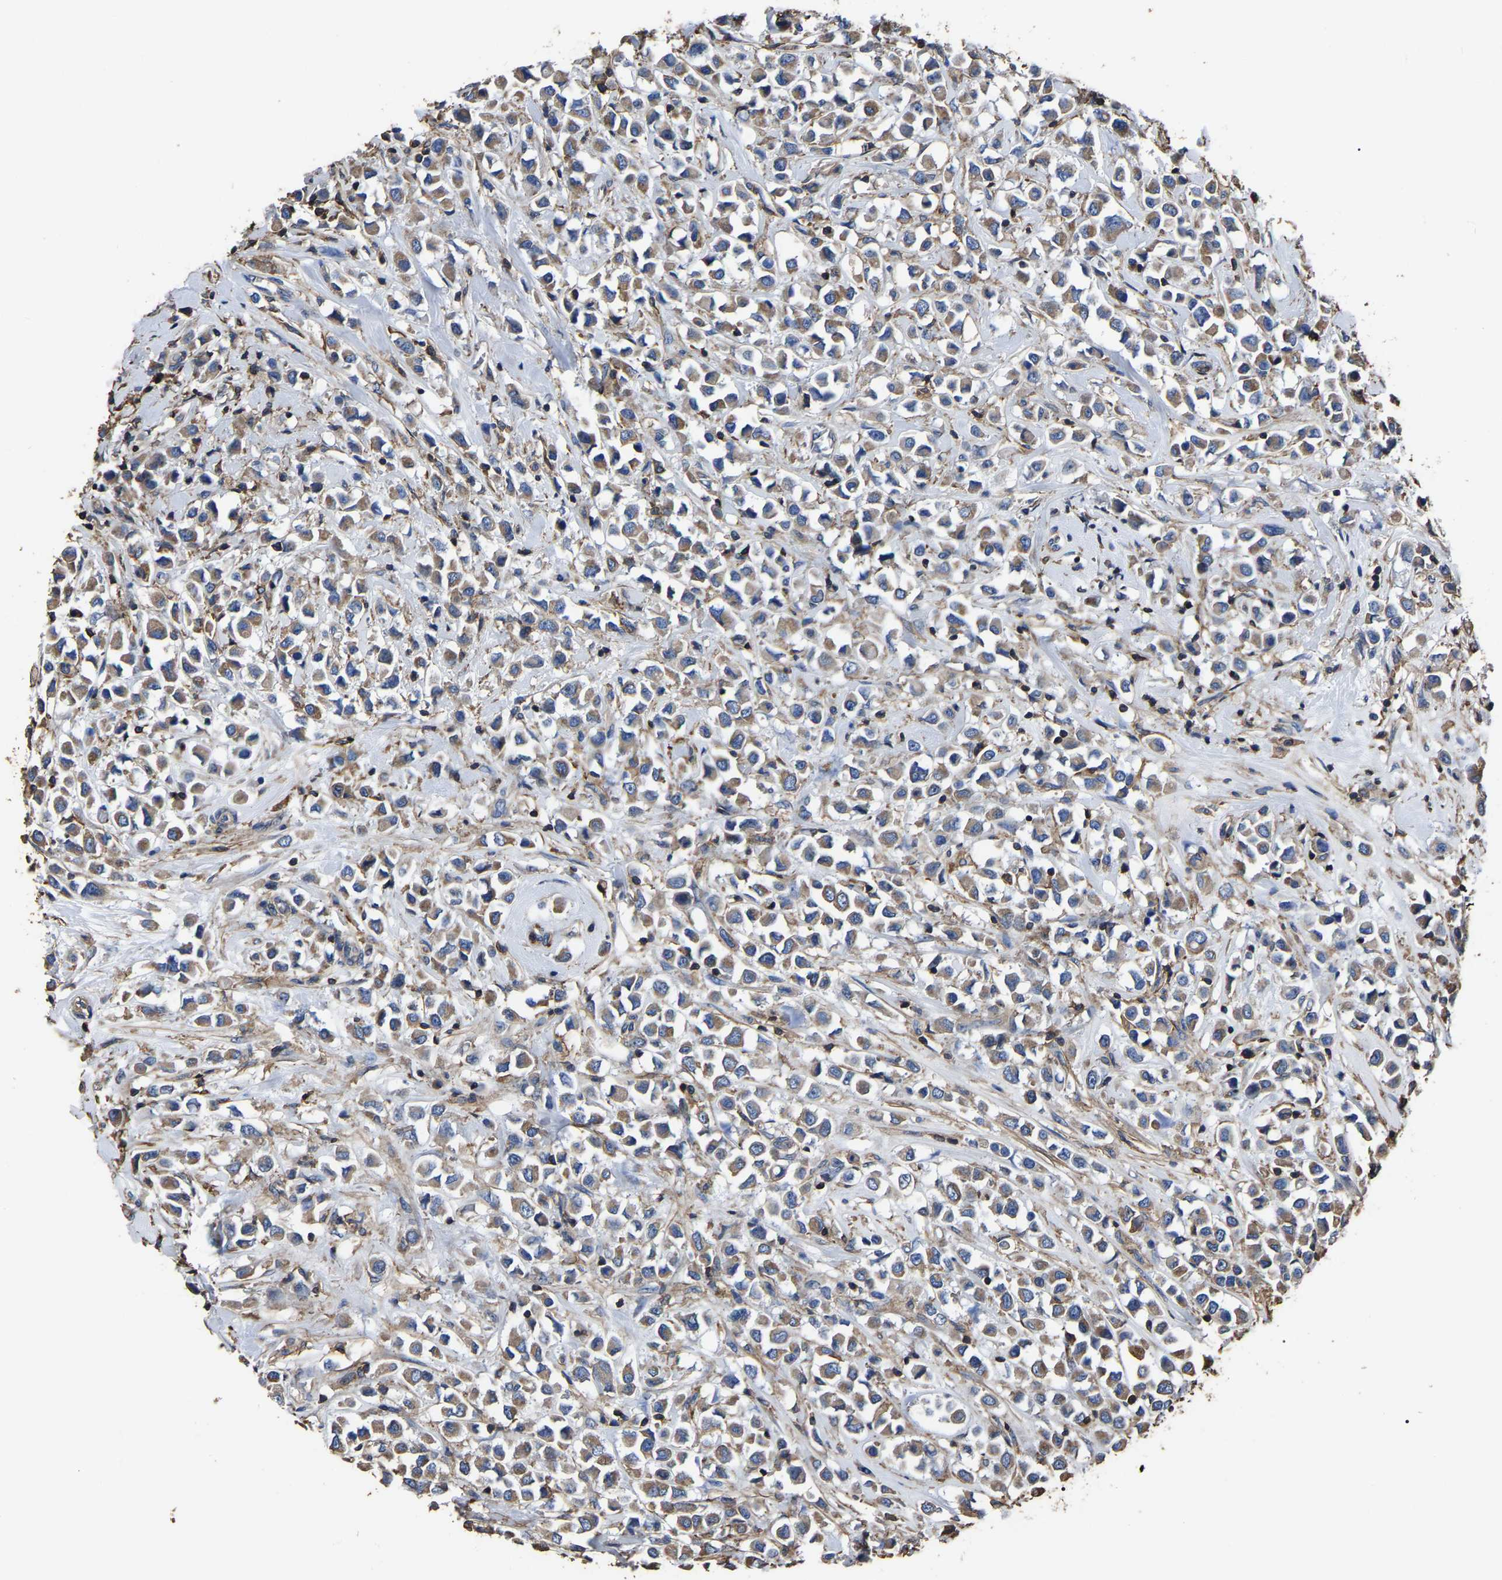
{"staining": {"intensity": "moderate", "quantity": ">75%", "location": "cytoplasmic/membranous"}, "tissue": "breast cancer", "cell_type": "Tumor cells", "image_type": "cancer", "snomed": [{"axis": "morphology", "description": "Duct carcinoma"}, {"axis": "topography", "description": "Breast"}], "caption": "Moderate cytoplasmic/membranous staining for a protein is identified in approximately >75% of tumor cells of intraductal carcinoma (breast) using immunohistochemistry (IHC).", "gene": "ARMT1", "patient": {"sex": "female", "age": 61}}